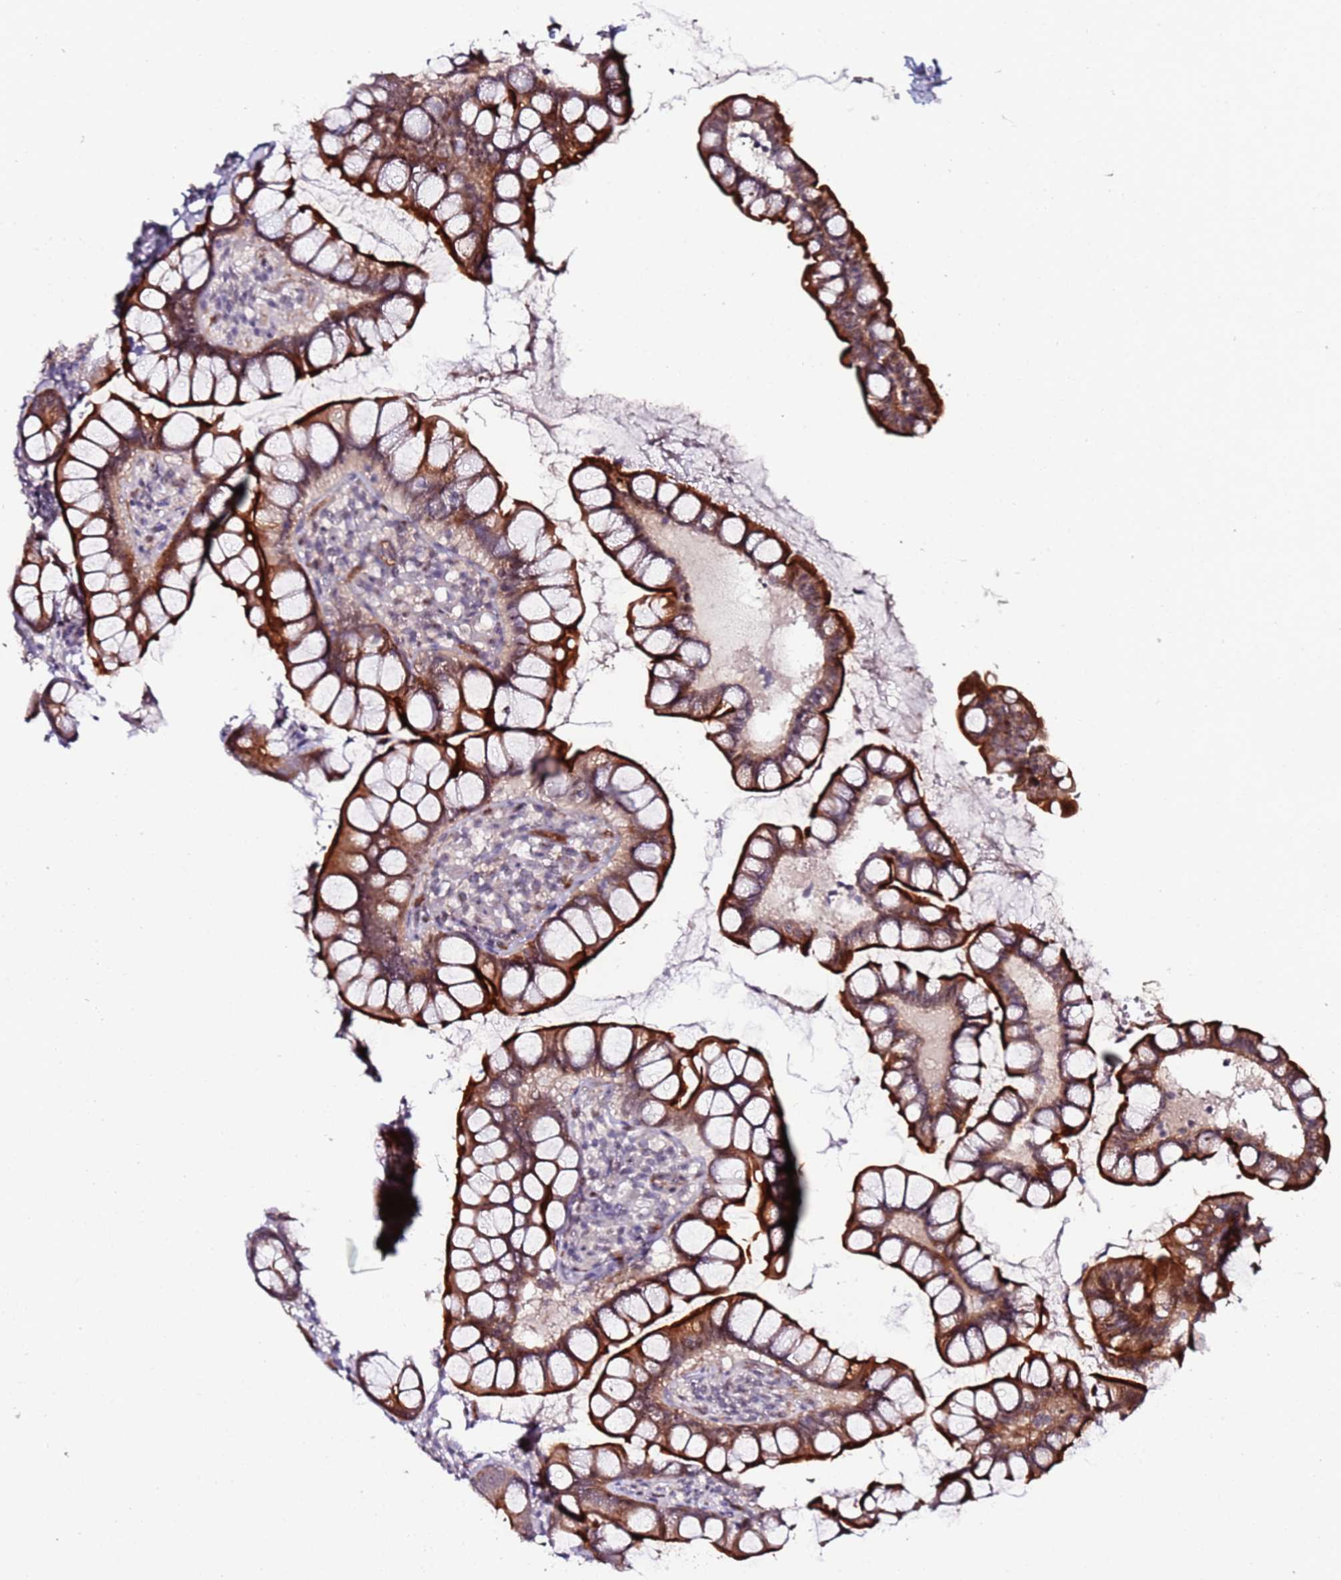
{"staining": {"intensity": "strong", "quantity": "25%-75%", "location": "cytoplasmic/membranous,nuclear"}, "tissue": "small intestine", "cell_type": "Glandular cells", "image_type": "normal", "snomed": [{"axis": "morphology", "description": "Normal tissue, NOS"}, {"axis": "topography", "description": "Small intestine"}], "caption": "High-magnification brightfield microscopy of normal small intestine stained with DAB (3,3'-diaminobenzidine) (brown) and counterstained with hematoxylin (blue). glandular cells exhibit strong cytoplasmic/membranous,nuclear staining is seen in about25%-75% of cells. Immunohistochemistry (ihc) stains the protein in brown and the nuclei are stained blue.", "gene": "DUSP28", "patient": {"sex": "male", "age": 70}}